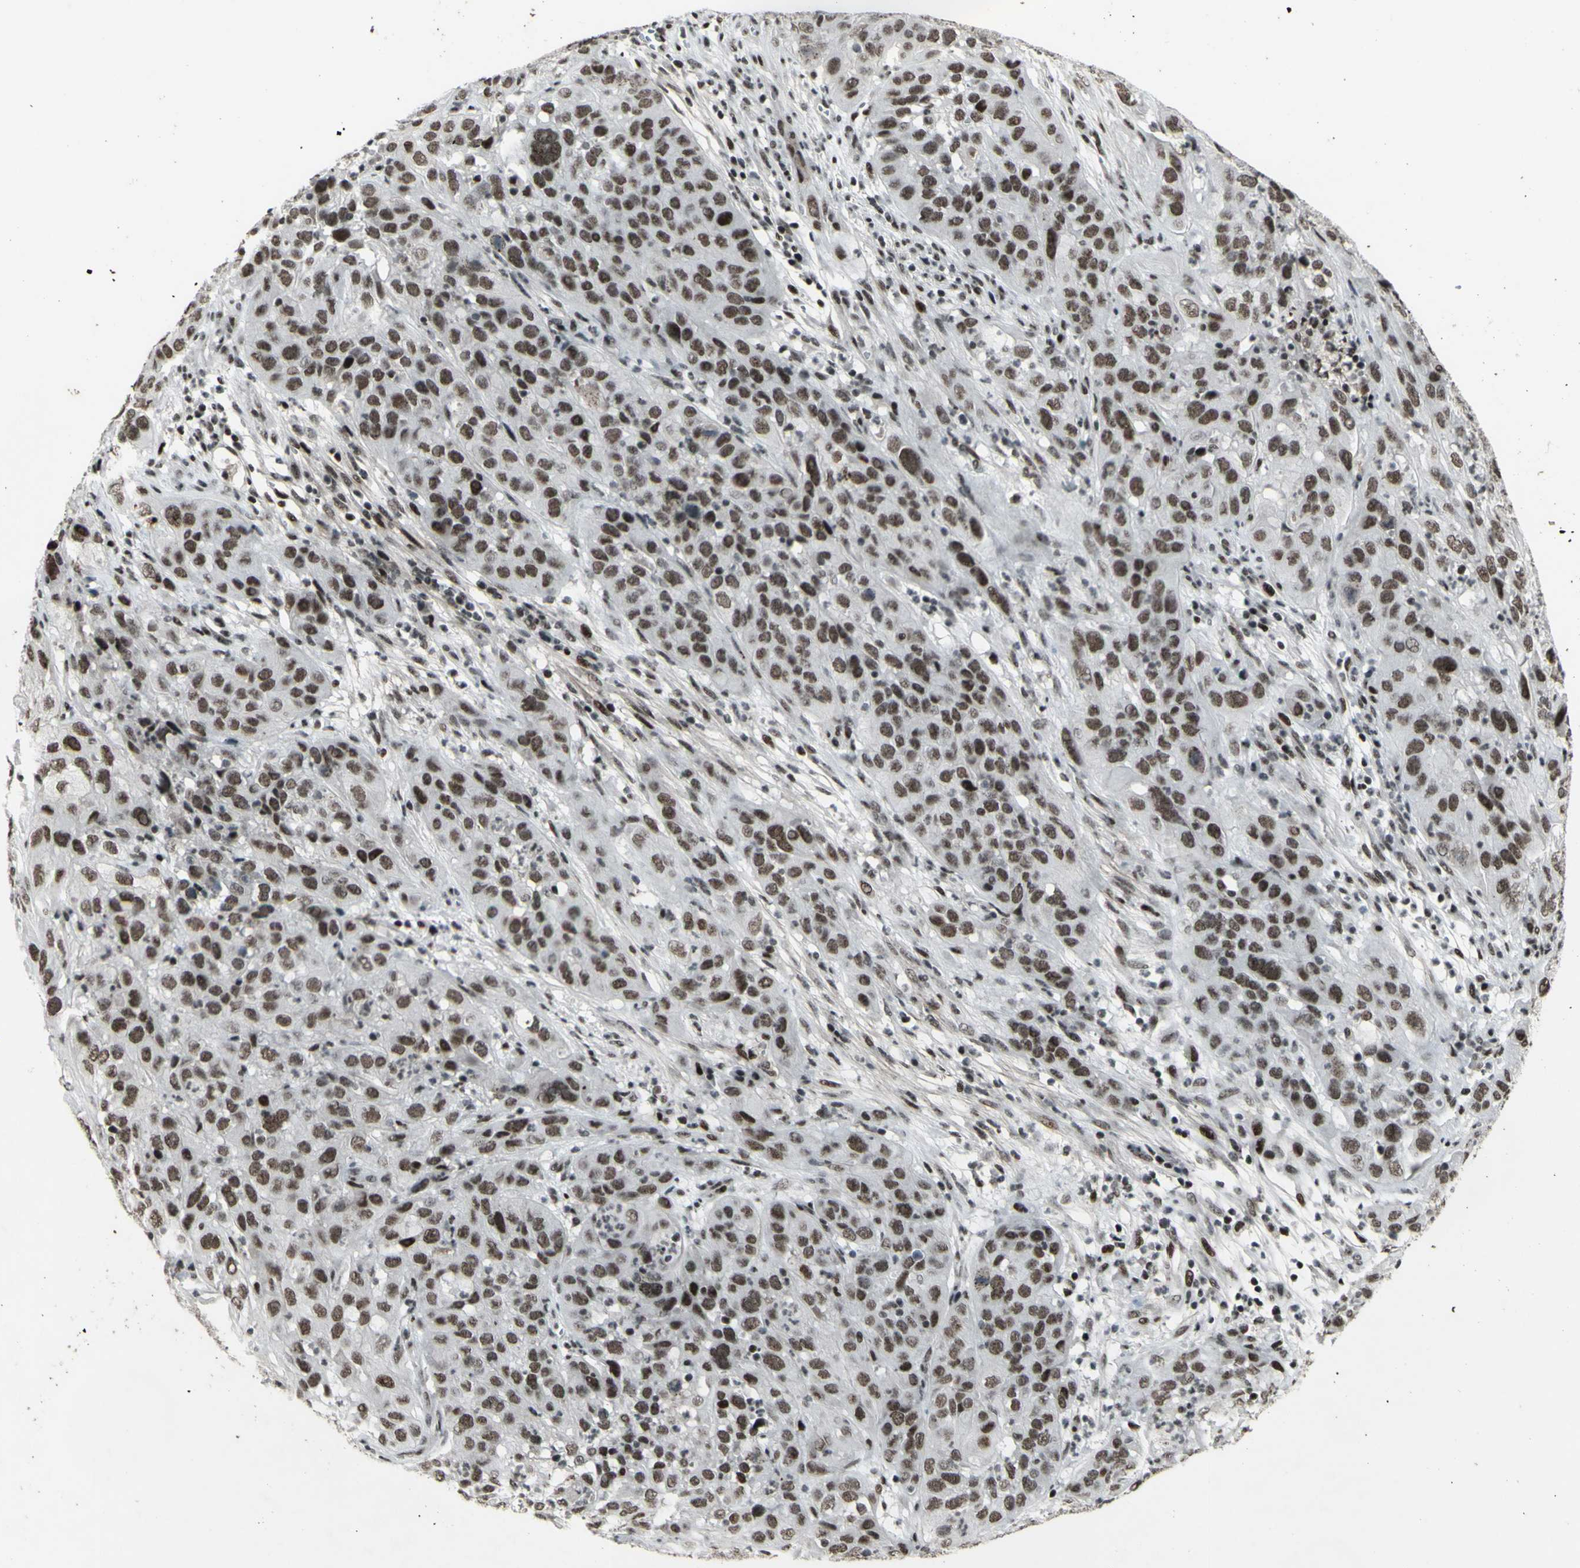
{"staining": {"intensity": "moderate", "quantity": ">75%", "location": "nuclear"}, "tissue": "cervical cancer", "cell_type": "Tumor cells", "image_type": "cancer", "snomed": [{"axis": "morphology", "description": "Squamous cell carcinoma, NOS"}, {"axis": "topography", "description": "Cervix"}], "caption": "Immunohistochemistry of human cervical squamous cell carcinoma displays medium levels of moderate nuclear positivity in about >75% of tumor cells.", "gene": "SUPT6H", "patient": {"sex": "female", "age": 32}}